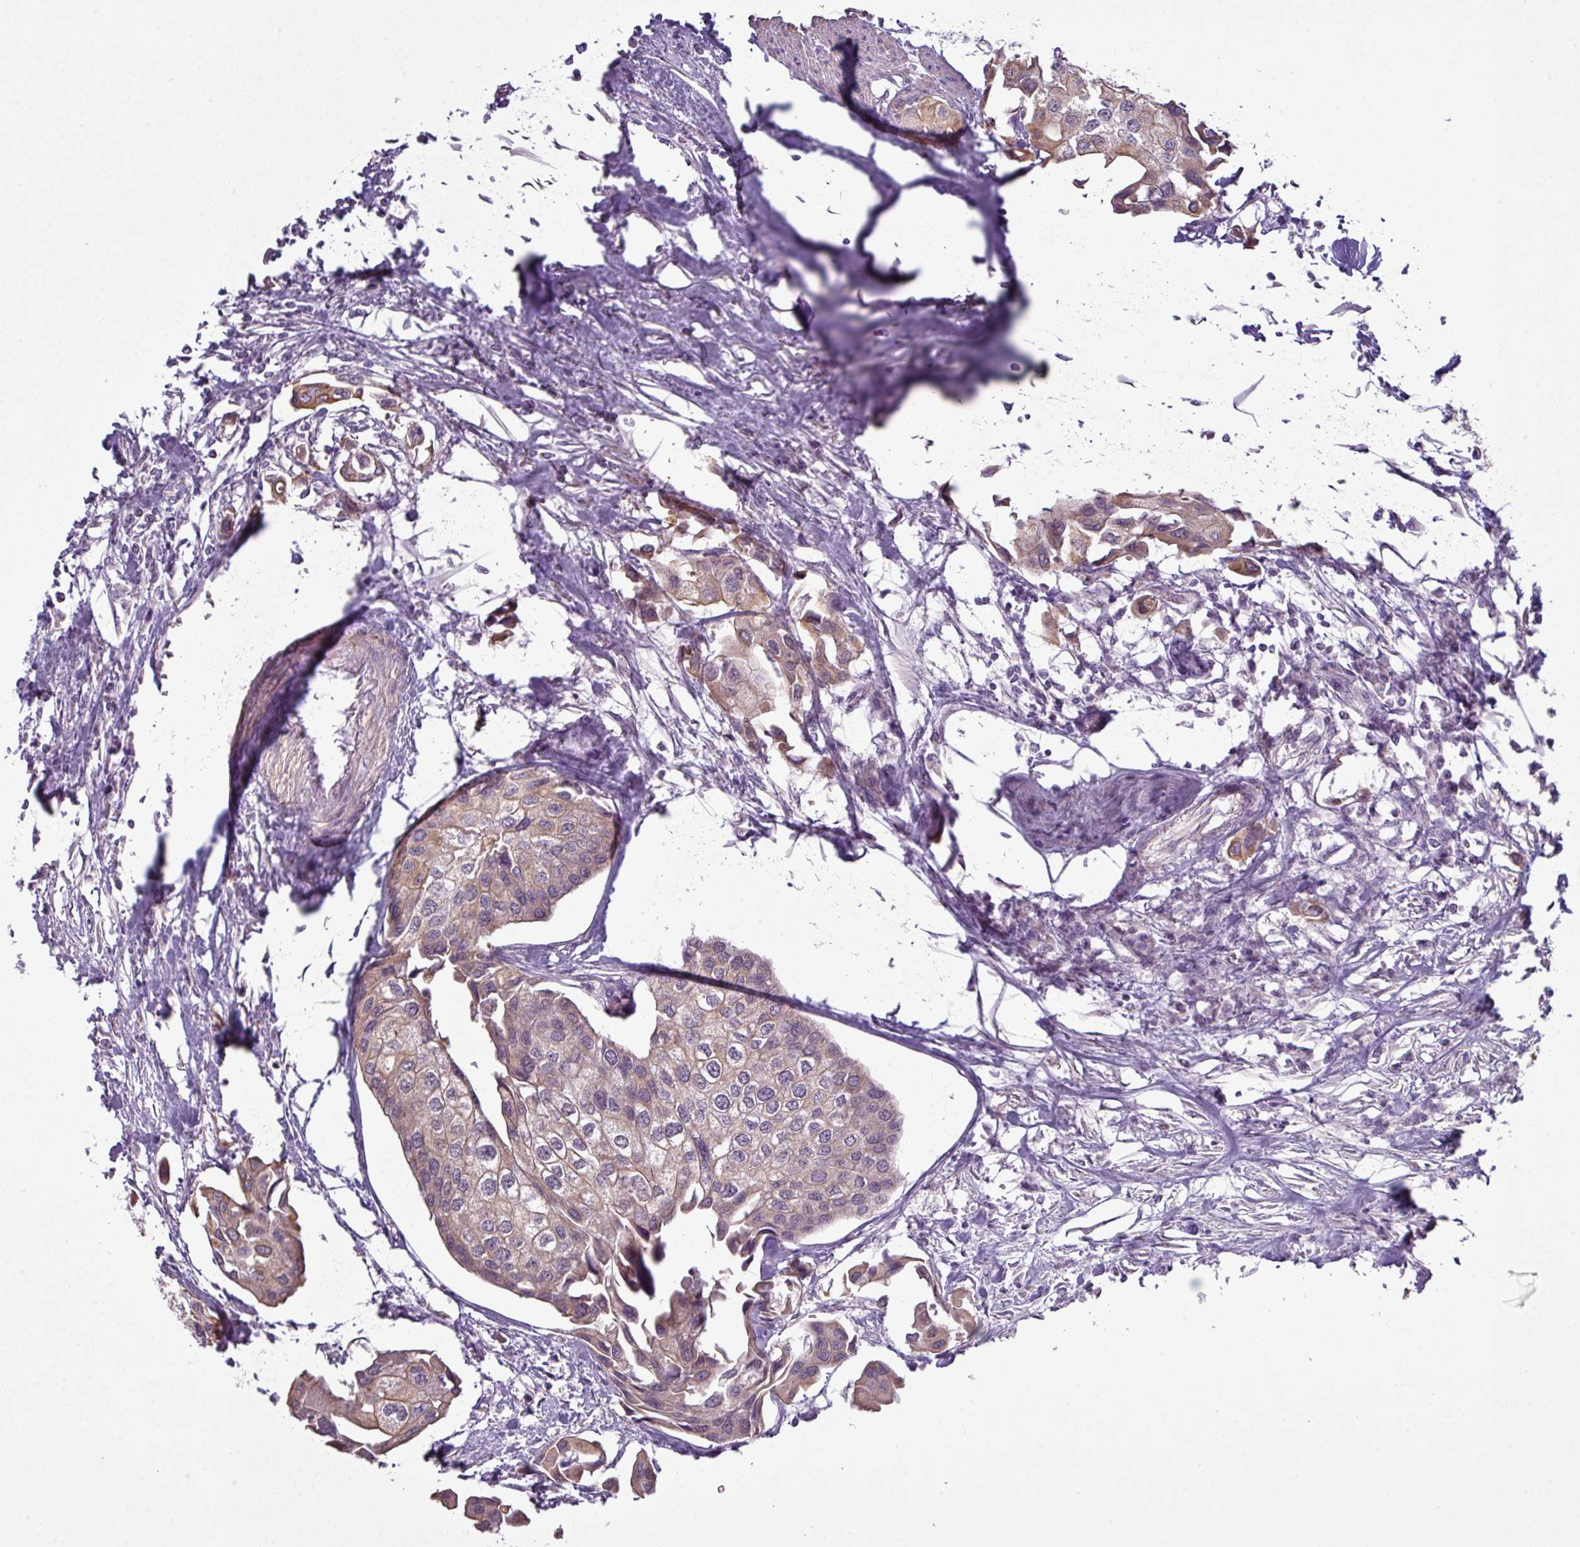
{"staining": {"intensity": "moderate", "quantity": ">75%", "location": "cytoplasmic/membranous"}, "tissue": "urothelial cancer", "cell_type": "Tumor cells", "image_type": "cancer", "snomed": [{"axis": "morphology", "description": "Urothelial carcinoma, High grade"}, {"axis": "topography", "description": "Urinary bladder"}], "caption": "Immunohistochemical staining of human high-grade urothelial carcinoma exhibits medium levels of moderate cytoplasmic/membranous expression in about >75% of tumor cells.", "gene": "ZNF217", "patient": {"sex": "male", "age": 64}}